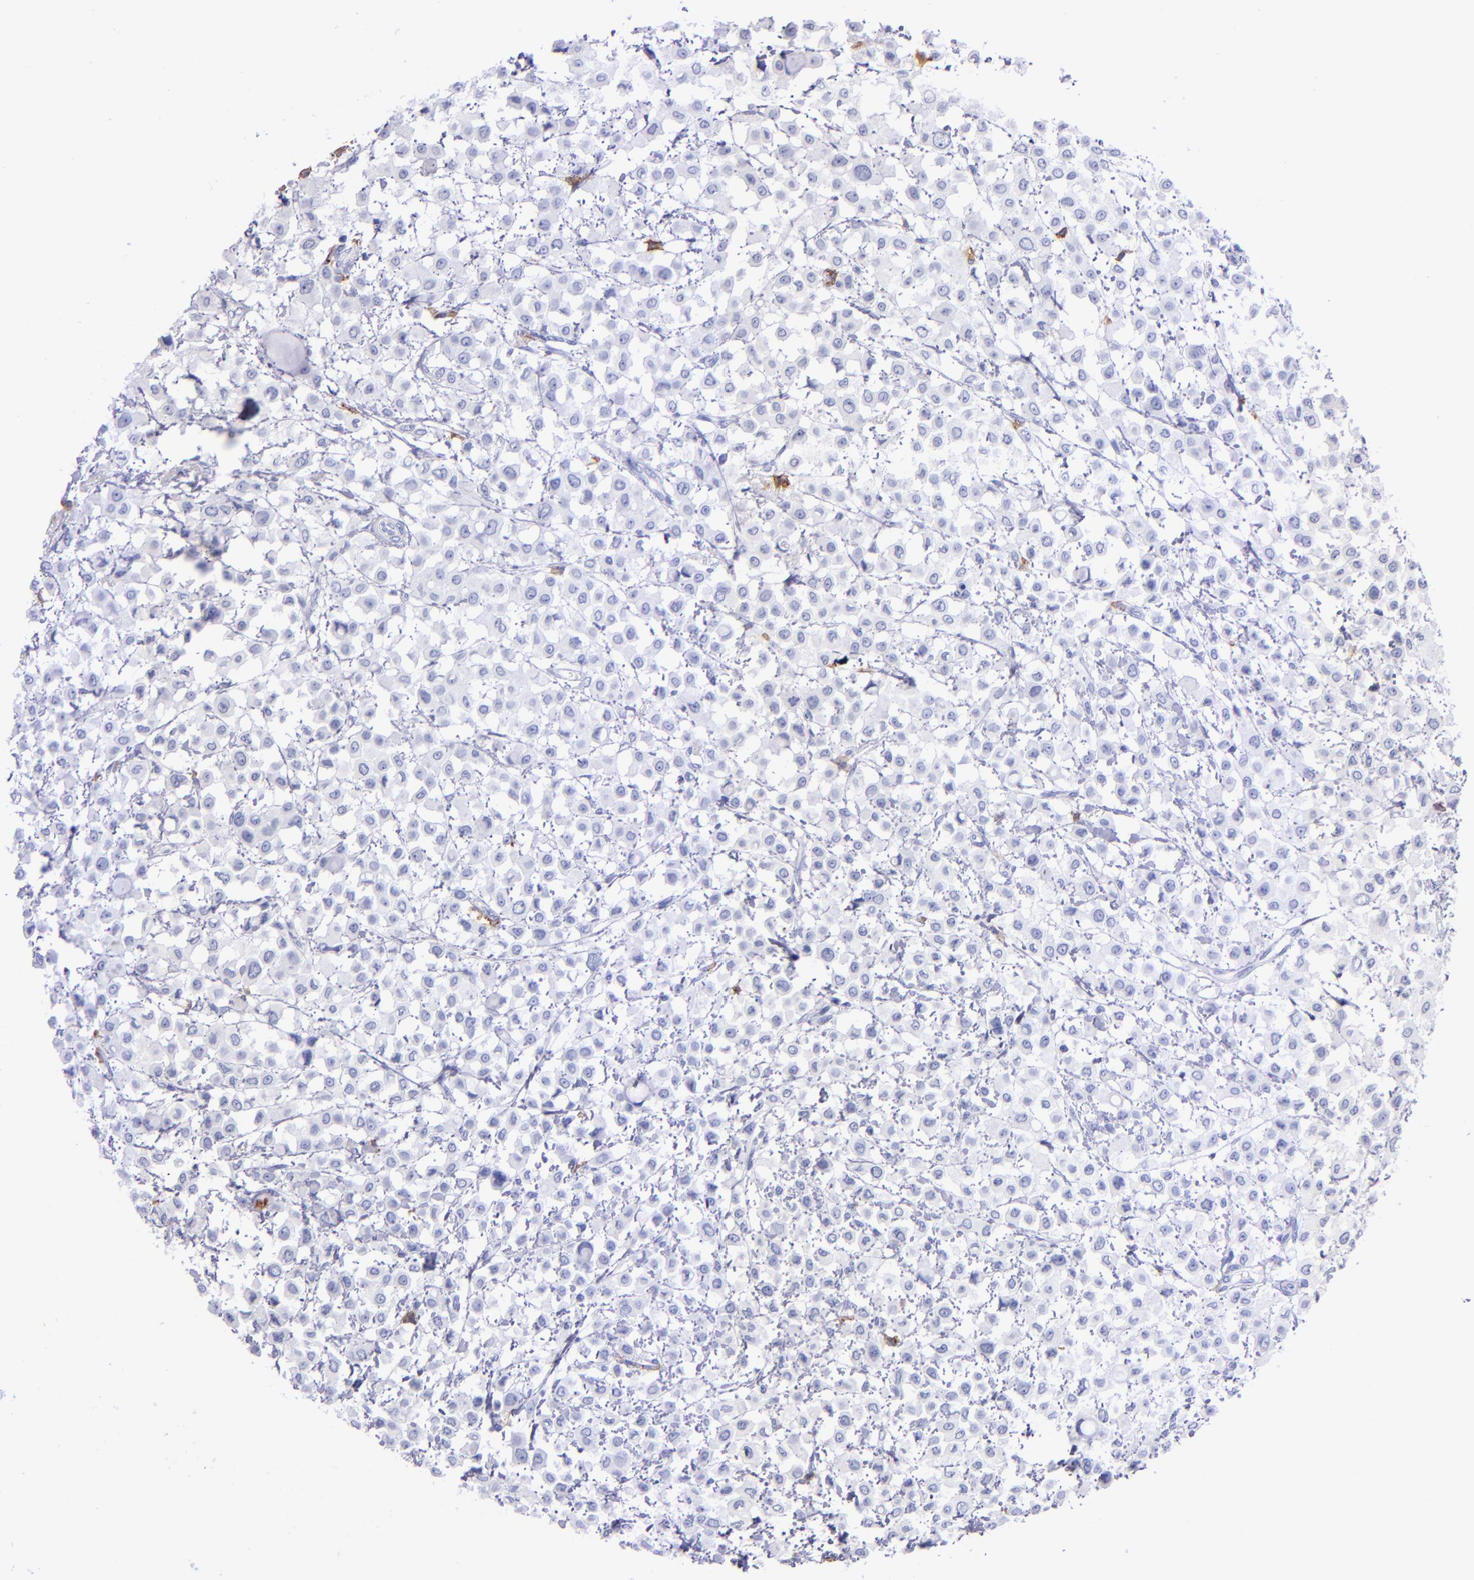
{"staining": {"intensity": "negative", "quantity": "none", "location": "none"}, "tissue": "breast cancer", "cell_type": "Tumor cells", "image_type": "cancer", "snomed": [{"axis": "morphology", "description": "Lobular carcinoma"}, {"axis": "topography", "description": "Breast"}], "caption": "High magnification brightfield microscopy of breast cancer stained with DAB (brown) and counterstained with hematoxylin (blue): tumor cells show no significant staining. Brightfield microscopy of immunohistochemistry (IHC) stained with DAB (3,3'-diaminobenzidine) (brown) and hematoxylin (blue), captured at high magnification.", "gene": "CD38", "patient": {"sex": "female", "age": 85}}